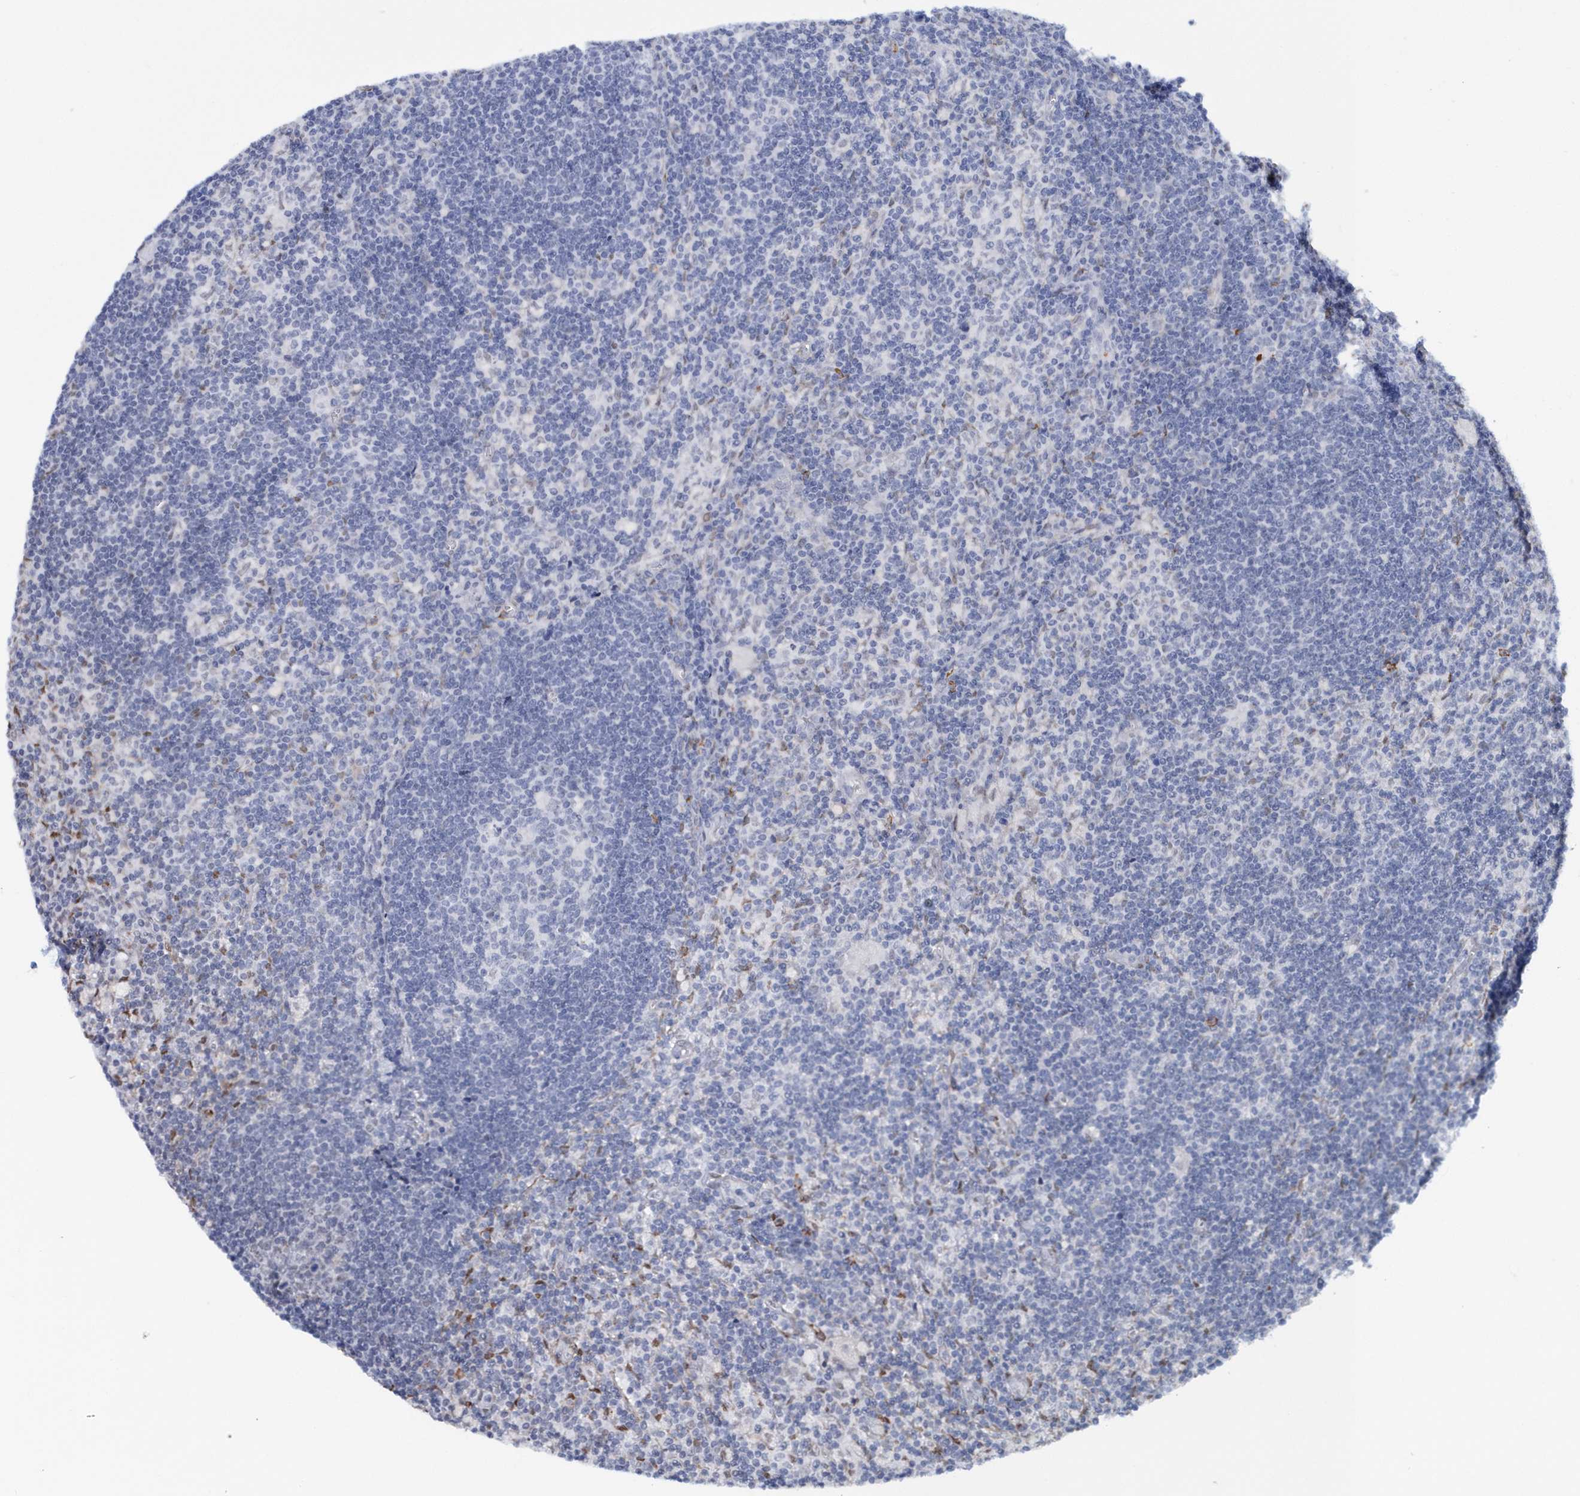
{"staining": {"intensity": "negative", "quantity": "none", "location": "none"}, "tissue": "lymph node", "cell_type": "Germinal center cells", "image_type": "normal", "snomed": [{"axis": "morphology", "description": "Normal tissue, NOS"}, {"axis": "topography", "description": "Lymph node"}], "caption": "The immunohistochemistry (IHC) photomicrograph has no significant staining in germinal center cells of lymph node. (Brightfield microscopy of DAB immunohistochemistry (IHC) at high magnification).", "gene": "ASCL4", "patient": {"sex": "male", "age": 69}}